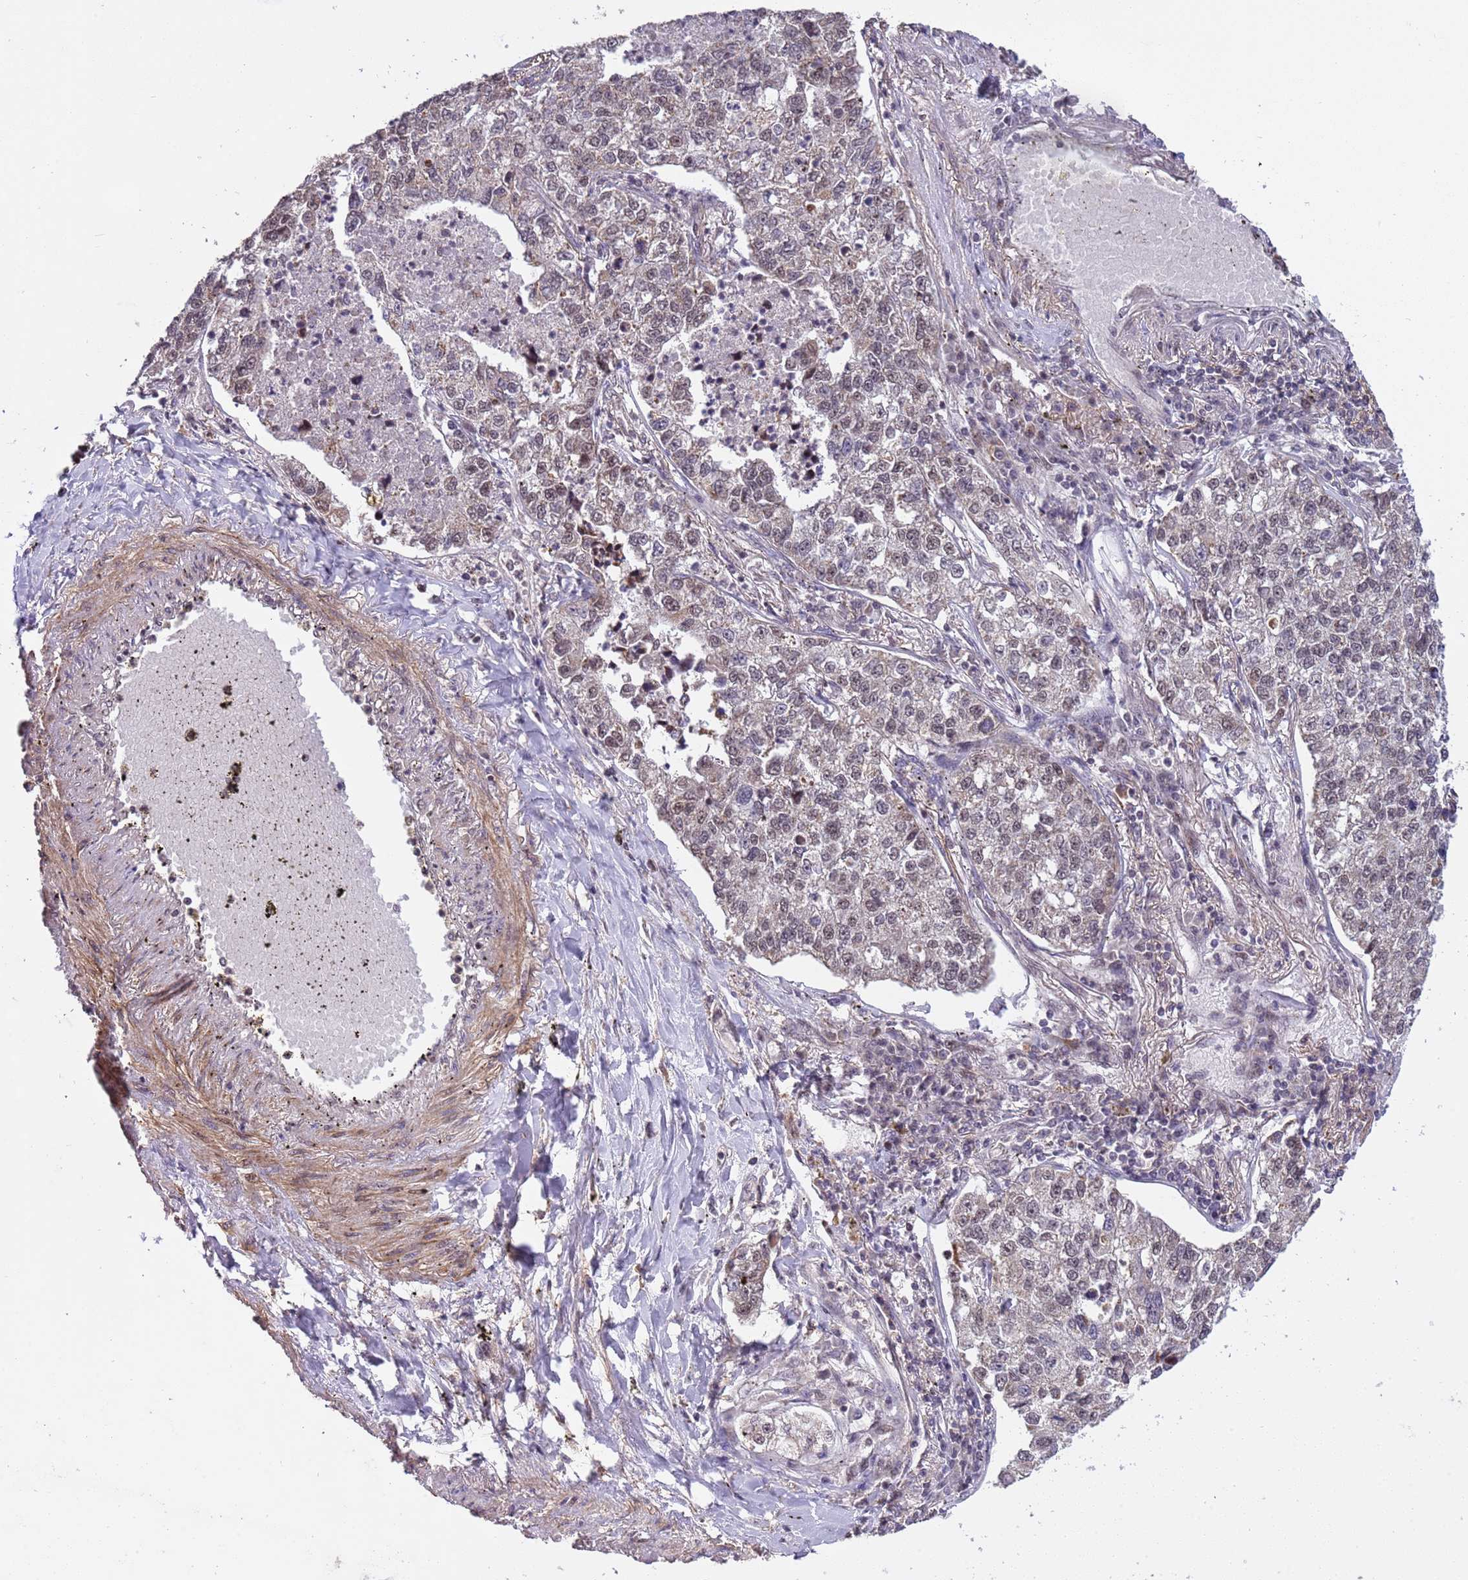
{"staining": {"intensity": "moderate", "quantity": ">75%", "location": "nuclear"}, "tissue": "lung cancer", "cell_type": "Tumor cells", "image_type": "cancer", "snomed": [{"axis": "morphology", "description": "Adenocarcinoma, NOS"}, {"axis": "topography", "description": "Lung"}], "caption": "Lung adenocarcinoma was stained to show a protein in brown. There is medium levels of moderate nuclear positivity in about >75% of tumor cells.", "gene": "PPM1H", "patient": {"sex": "male", "age": 49}}